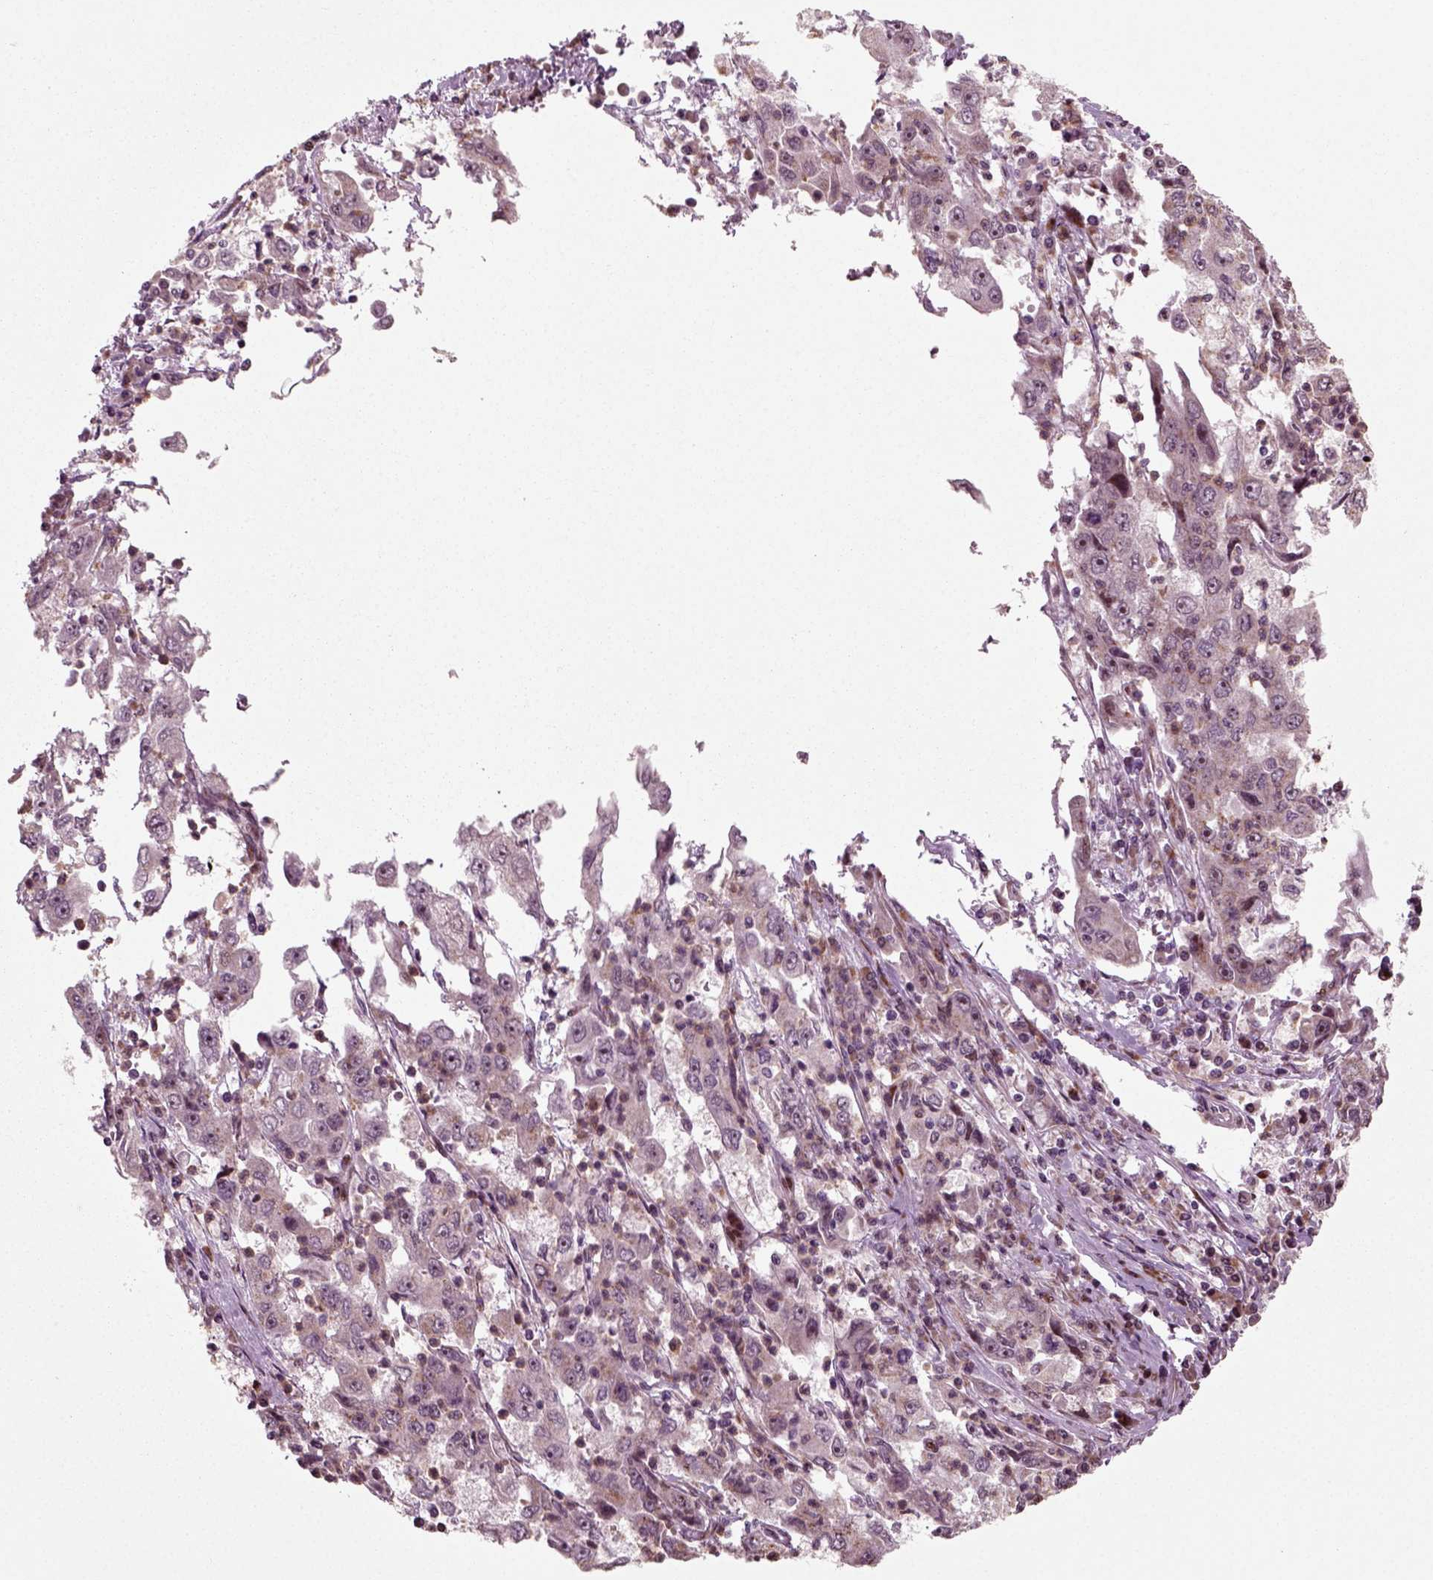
{"staining": {"intensity": "weak", "quantity": "<25%", "location": "cytoplasmic/membranous"}, "tissue": "cervical cancer", "cell_type": "Tumor cells", "image_type": "cancer", "snomed": [{"axis": "morphology", "description": "Squamous cell carcinoma, NOS"}, {"axis": "topography", "description": "Cervix"}], "caption": "The IHC photomicrograph has no significant staining in tumor cells of cervical cancer (squamous cell carcinoma) tissue.", "gene": "CDC14A", "patient": {"sex": "female", "age": 36}}